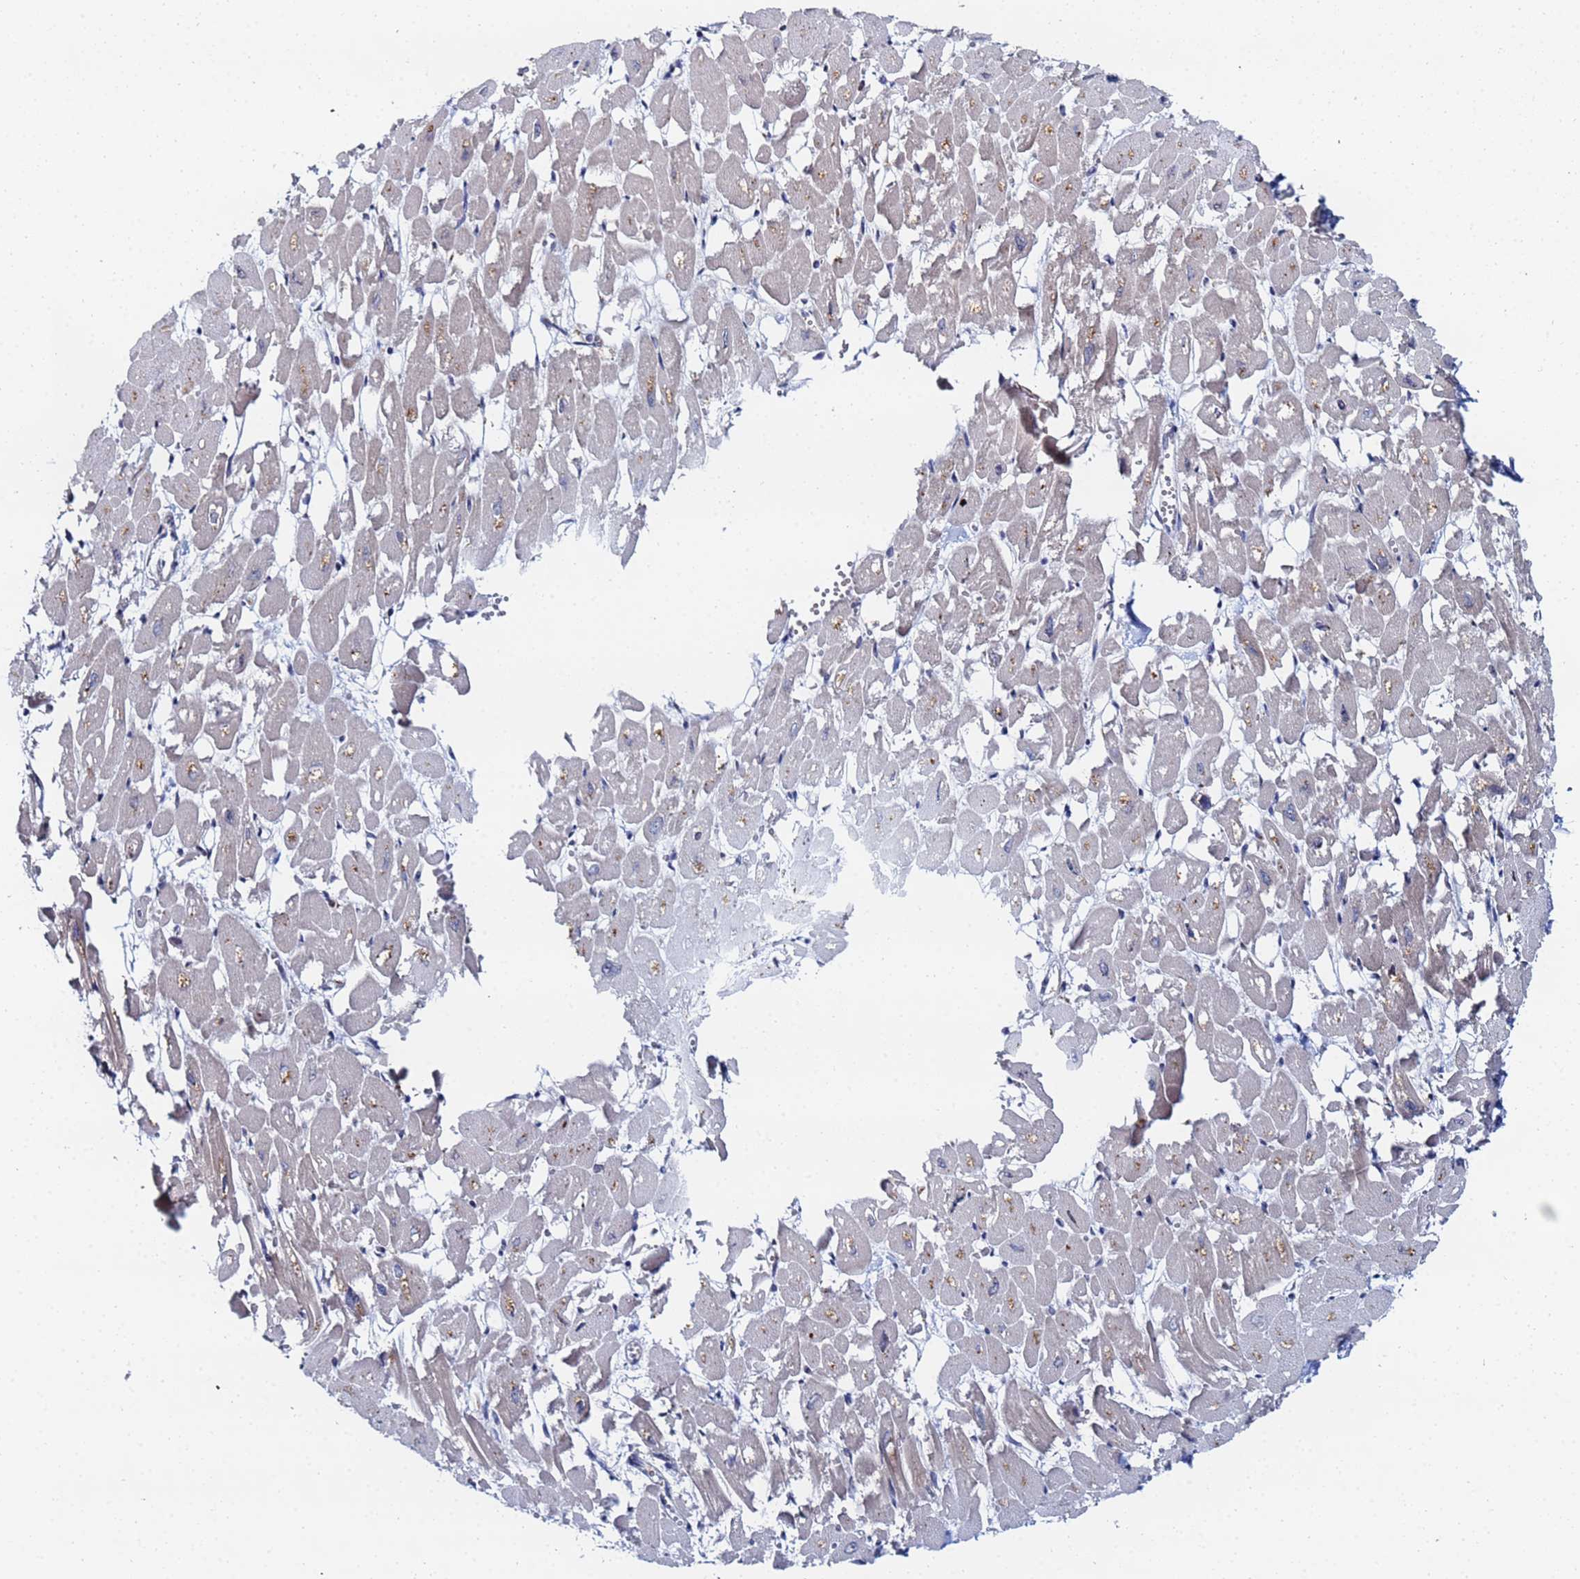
{"staining": {"intensity": "moderate", "quantity": "25%-75%", "location": "cytoplasmic/membranous"}, "tissue": "heart muscle", "cell_type": "Cardiomyocytes", "image_type": "normal", "snomed": [{"axis": "morphology", "description": "Normal tissue, NOS"}, {"axis": "topography", "description": "Heart"}], "caption": "A photomicrograph of heart muscle stained for a protein reveals moderate cytoplasmic/membranous brown staining in cardiomyocytes. (DAB (3,3'-diaminobenzidine) IHC, brown staining for protein, blue staining for nuclei).", "gene": "MTCL1", "patient": {"sex": "male", "age": 54}}